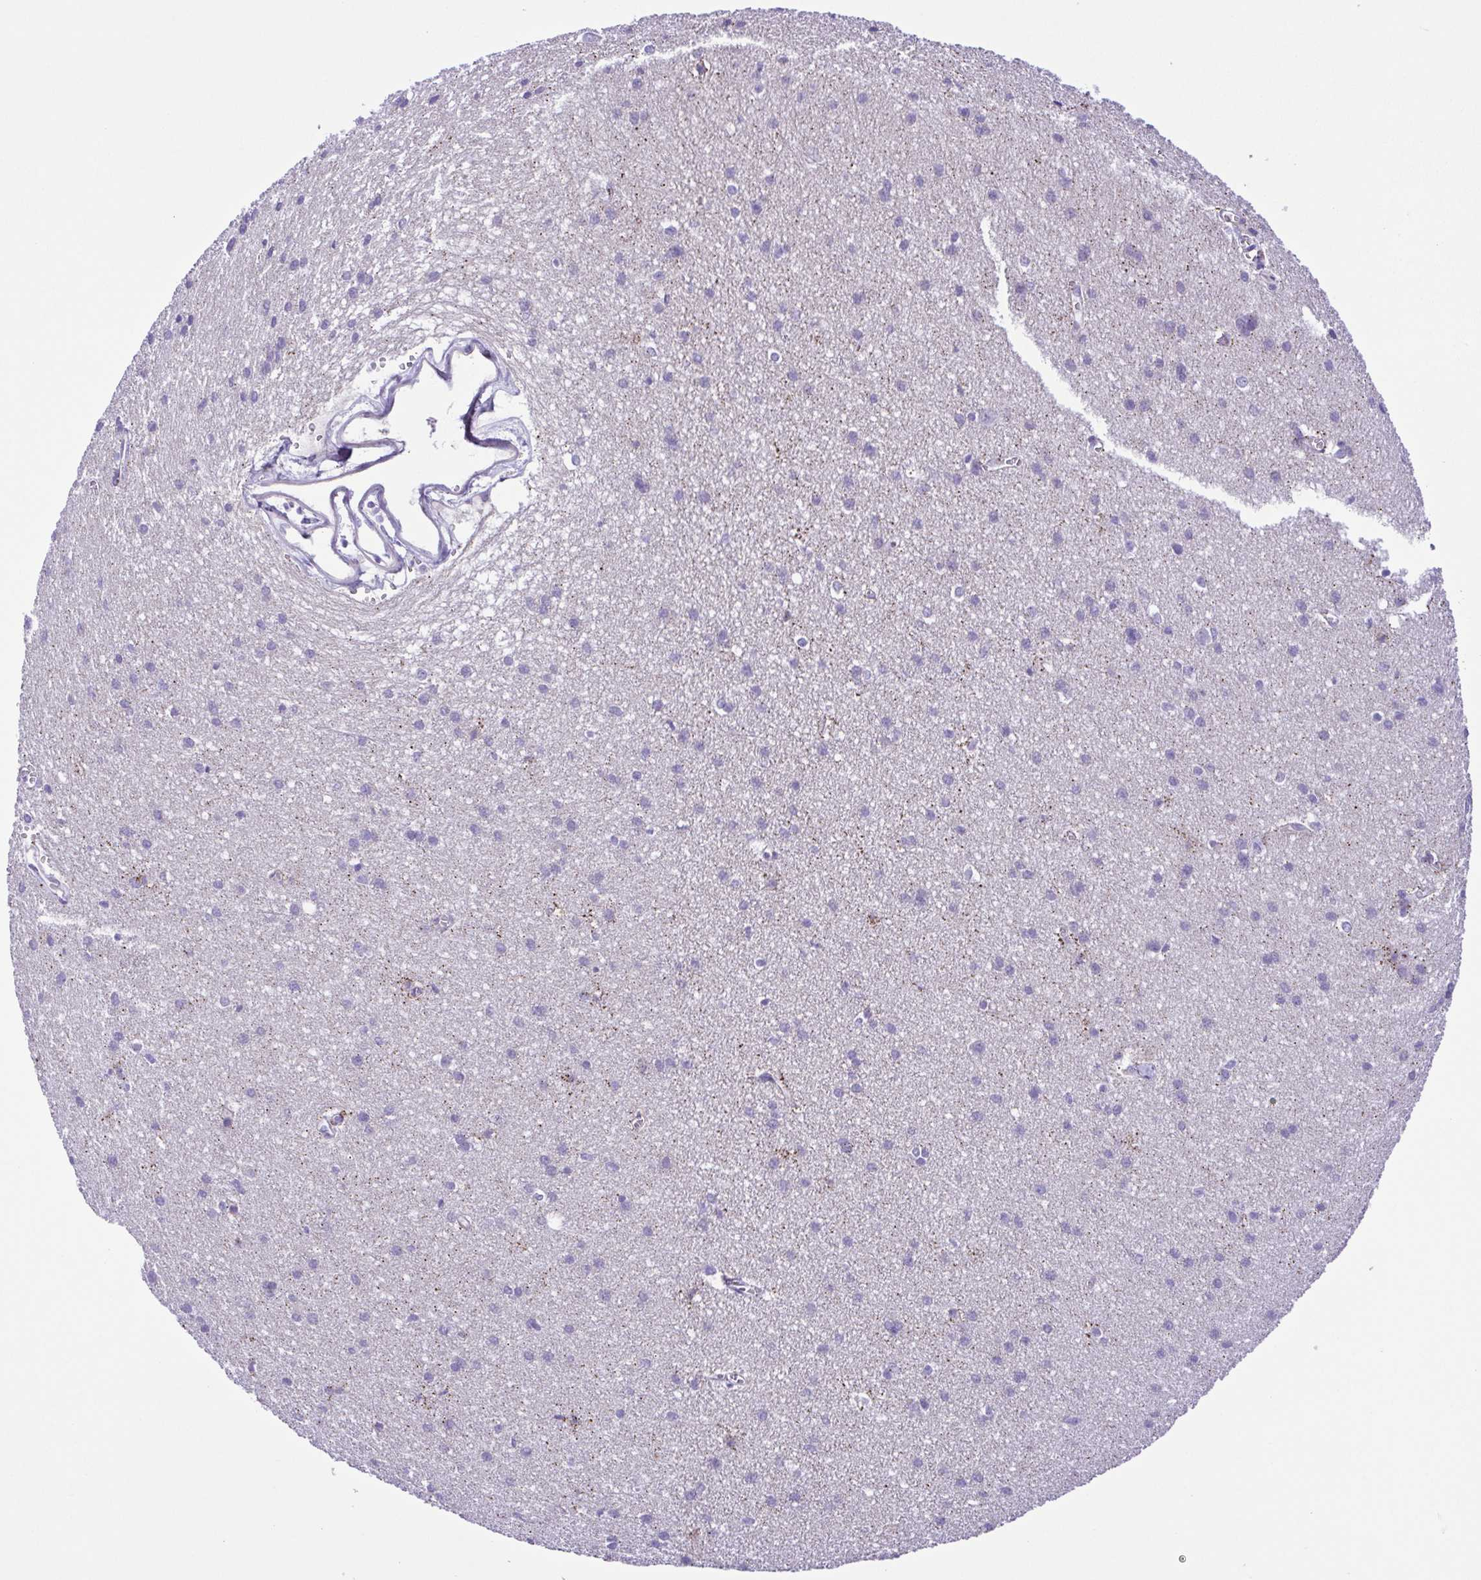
{"staining": {"intensity": "moderate", "quantity": "<25%", "location": "cytoplasmic/membranous"}, "tissue": "cerebral cortex", "cell_type": "Endothelial cells", "image_type": "normal", "snomed": [{"axis": "morphology", "description": "Normal tissue, NOS"}, {"axis": "topography", "description": "Cerebral cortex"}], "caption": "A high-resolution micrograph shows IHC staining of benign cerebral cortex, which reveals moderate cytoplasmic/membranous positivity in approximately <25% of endothelial cells. The staining is performed using DAB (3,3'-diaminobenzidine) brown chromogen to label protein expression. The nuclei are counter-stained blue using hematoxylin.", "gene": "ISM2", "patient": {"sex": "male", "age": 37}}